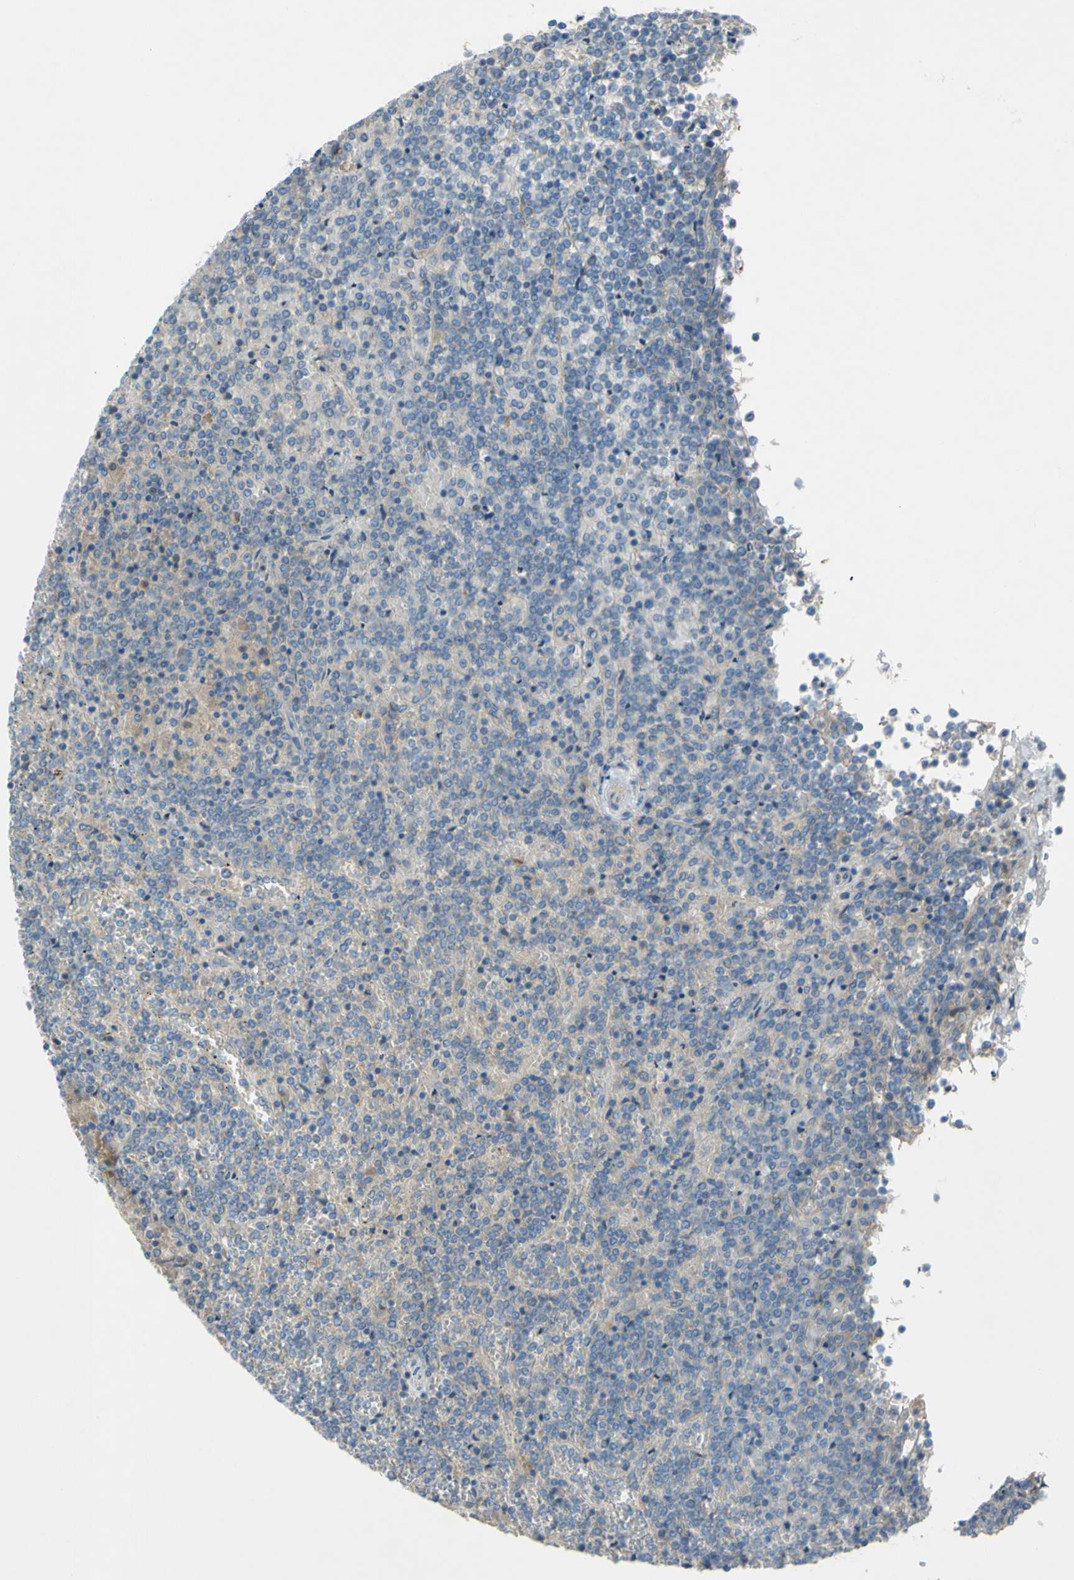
{"staining": {"intensity": "negative", "quantity": "none", "location": "none"}, "tissue": "lymphoma", "cell_type": "Tumor cells", "image_type": "cancer", "snomed": [{"axis": "morphology", "description": "Malignant lymphoma, non-Hodgkin's type, Low grade"}, {"axis": "topography", "description": "Spleen"}], "caption": "An immunohistochemistry (IHC) image of malignant lymphoma, non-Hodgkin's type (low-grade) is shown. There is no staining in tumor cells of malignant lymphoma, non-Hodgkin's type (low-grade).", "gene": "ATRN", "patient": {"sex": "female", "age": 19}}